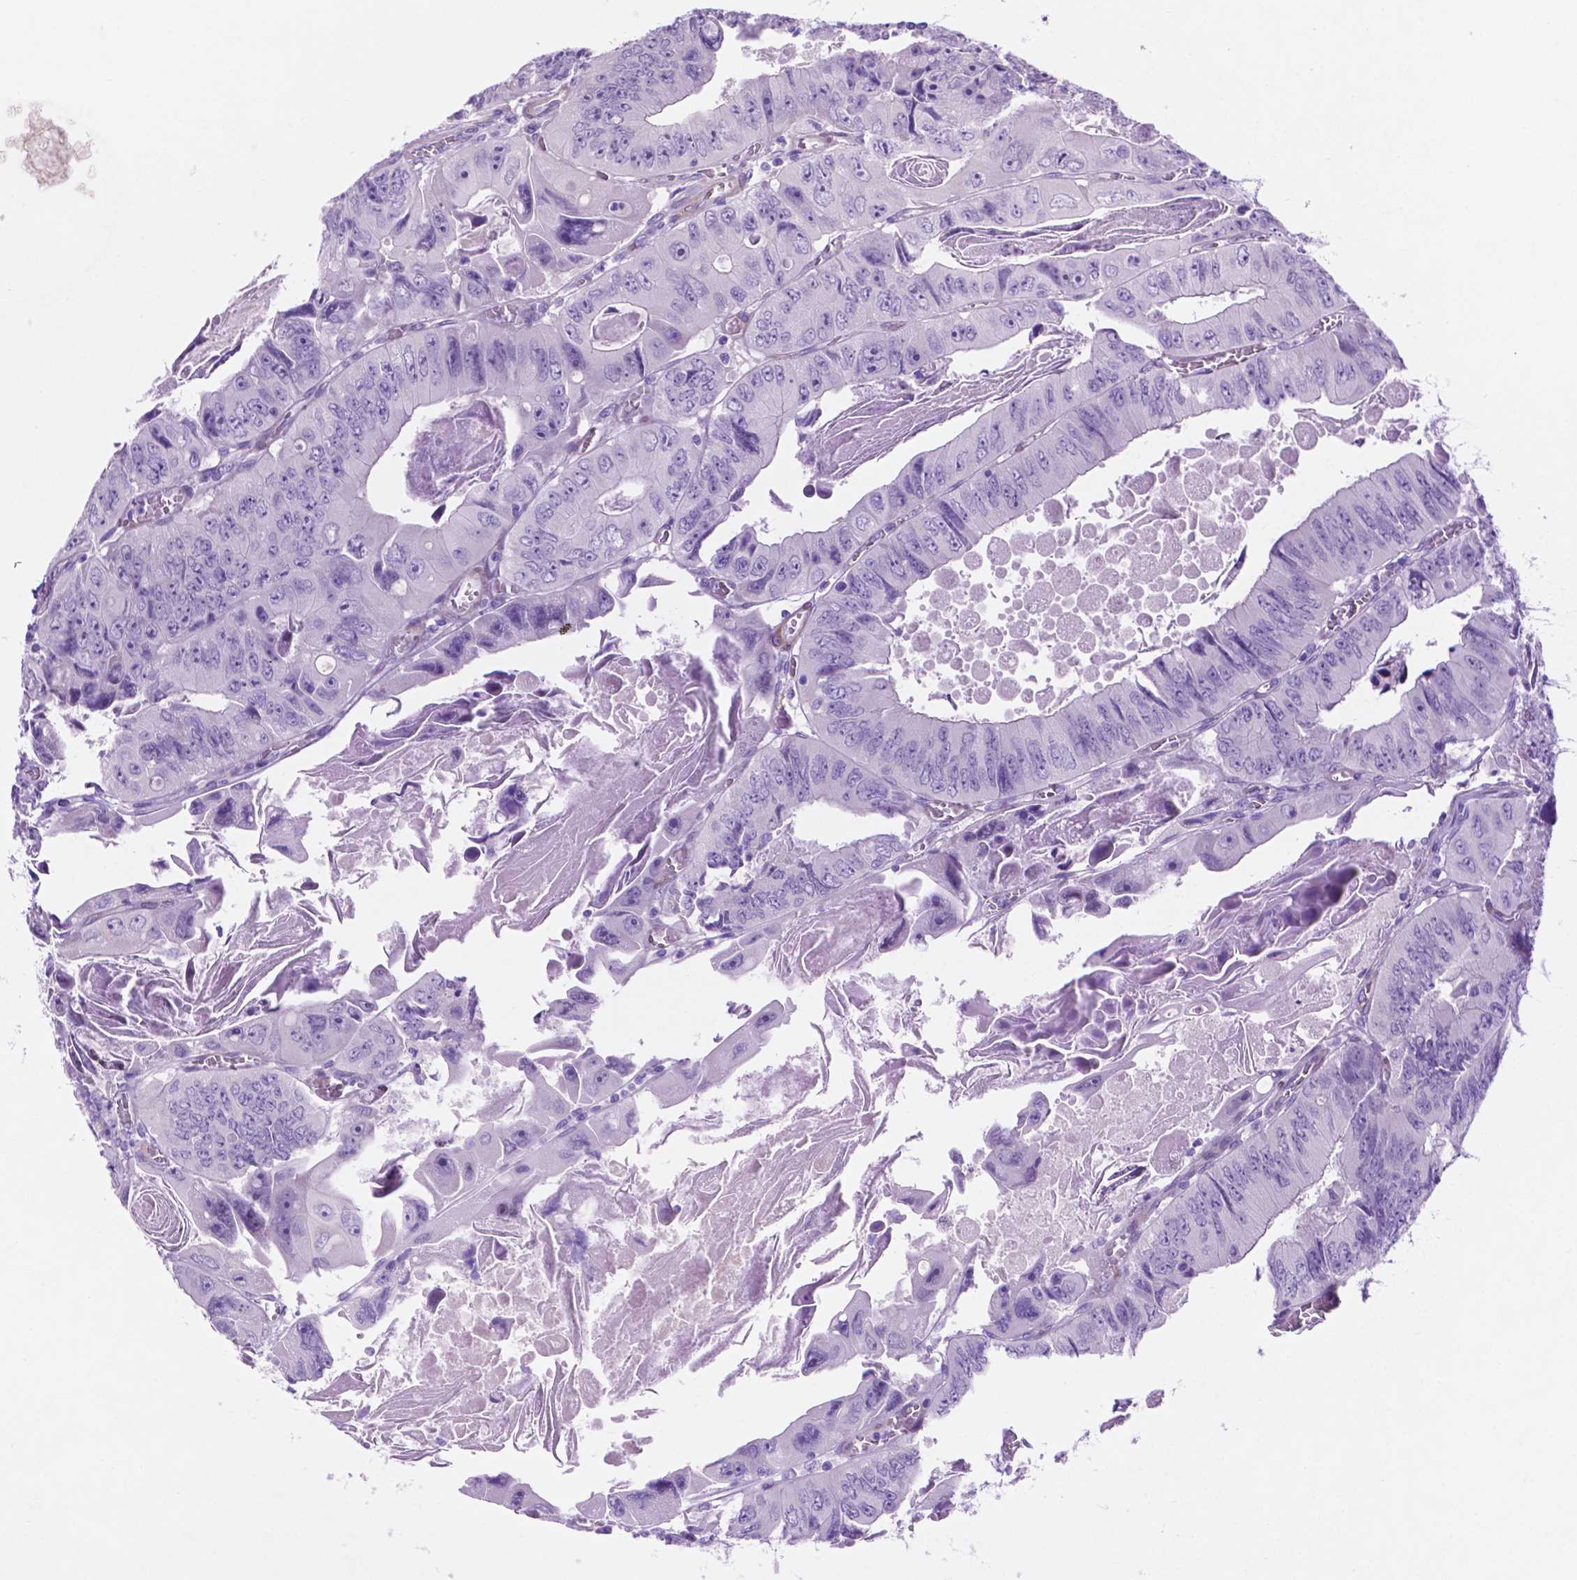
{"staining": {"intensity": "negative", "quantity": "none", "location": "none"}, "tissue": "colorectal cancer", "cell_type": "Tumor cells", "image_type": "cancer", "snomed": [{"axis": "morphology", "description": "Adenocarcinoma, NOS"}, {"axis": "topography", "description": "Colon"}], "caption": "This histopathology image is of colorectal cancer stained with immunohistochemistry (IHC) to label a protein in brown with the nuclei are counter-stained blue. There is no positivity in tumor cells. (DAB immunohistochemistry (IHC) visualized using brightfield microscopy, high magnification).", "gene": "ASPG", "patient": {"sex": "female", "age": 84}}